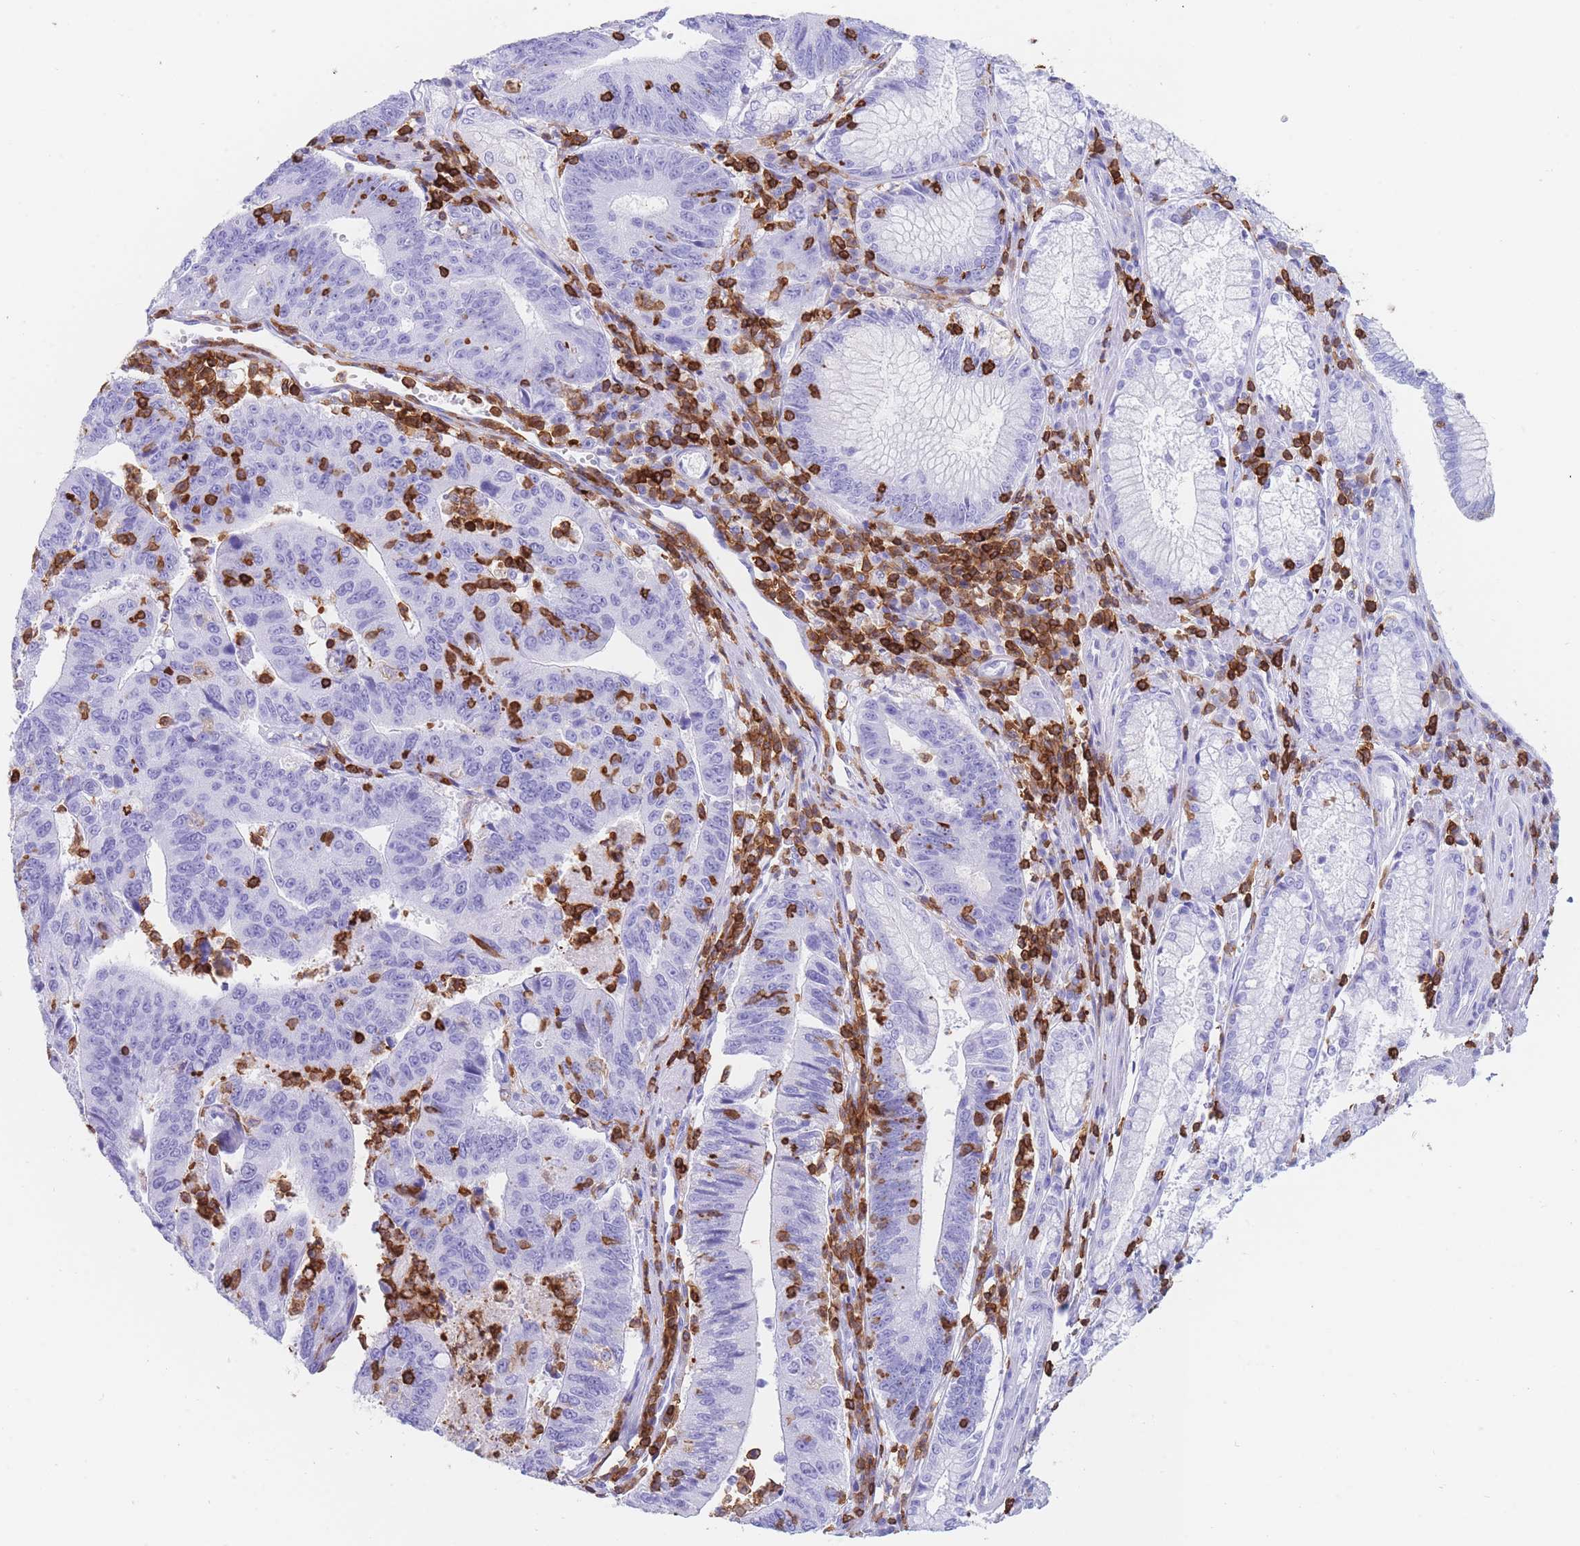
{"staining": {"intensity": "negative", "quantity": "none", "location": "none"}, "tissue": "stomach cancer", "cell_type": "Tumor cells", "image_type": "cancer", "snomed": [{"axis": "morphology", "description": "Adenocarcinoma, NOS"}, {"axis": "topography", "description": "Stomach"}], "caption": "Human adenocarcinoma (stomach) stained for a protein using immunohistochemistry displays no staining in tumor cells.", "gene": "CORO1A", "patient": {"sex": "male", "age": 59}}